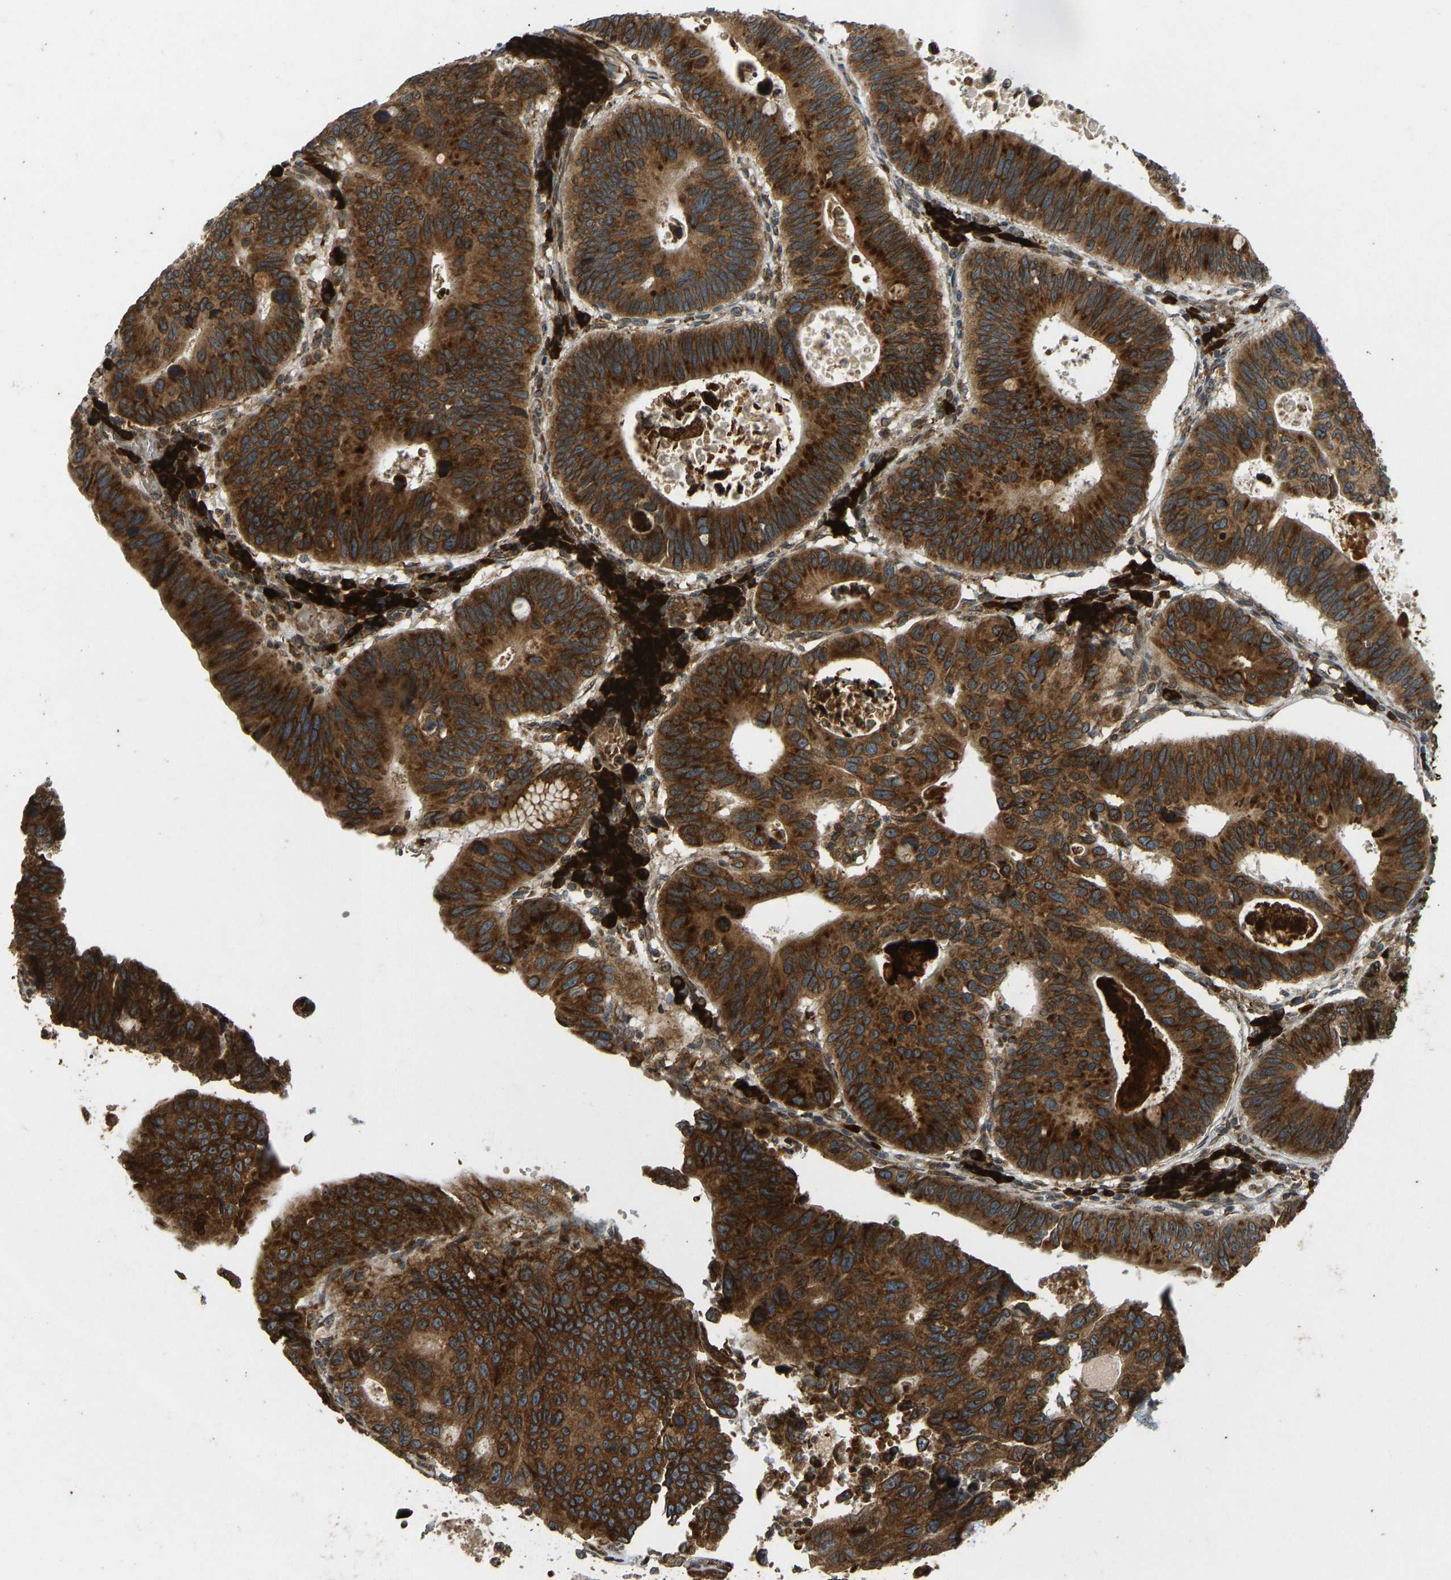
{"staining": {"intensity": "strong", "quantity": ">75%", "location": "cytoplasmic/membranous"}, "tissue": "stomach cancer", "cell_type": "Tumor cells", "image_type": "cancer", "snomed": [{"axis": "morphology", "description": "Adenocarcinoma, NOS"}, {"axis": "topography", "description": "Stomach"}], "caption": "A histopathology image of human stomach adenocarcinoma stained for a protein demonstrates strong cytoplasmic/membranous brown staining in tumor cells.", "gene": "RPN2", "patient": {"sex": "male", "age": 59}}